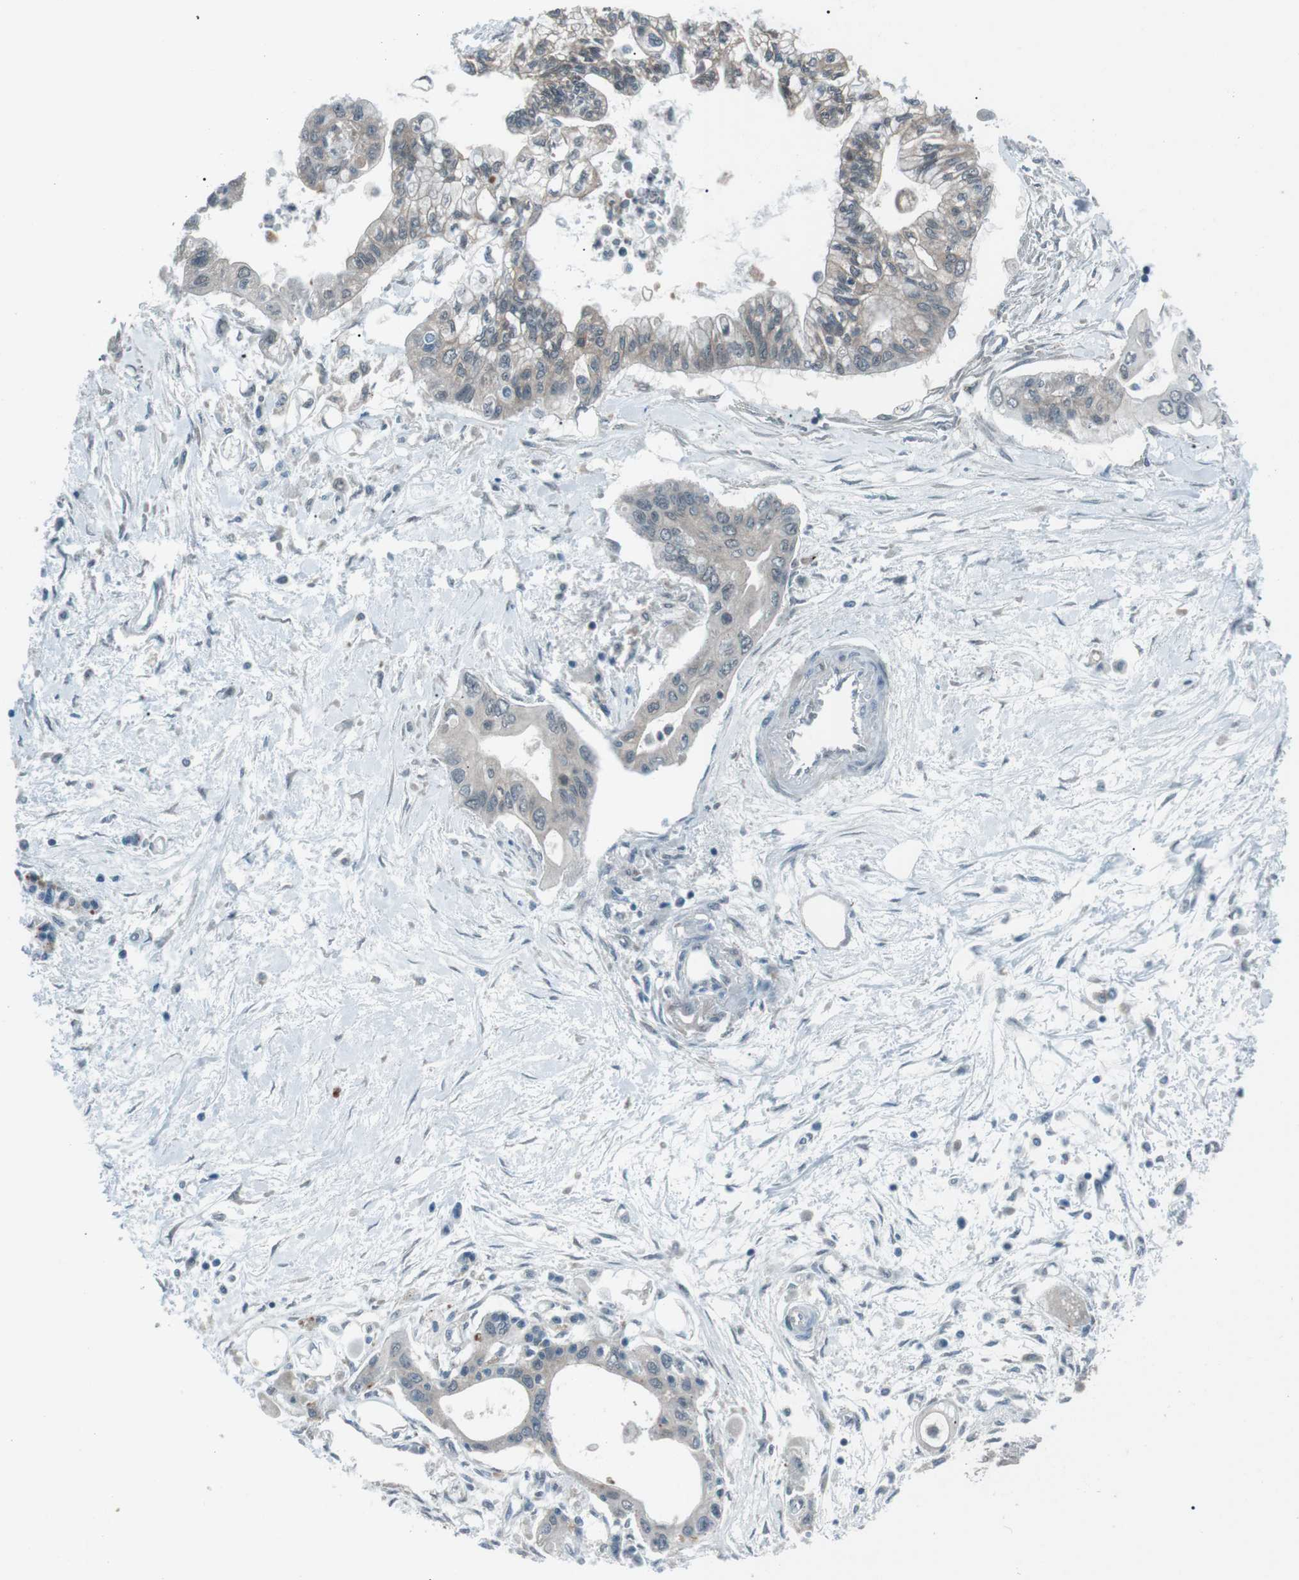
{"staining": {"intensity": "weak", "quantity": "<25%", "location": "cytoplasmic/membranous"}, "tissue": "pancreatic cancer", "cell_type": "Tumor cells", "image_type": "cancer", "snomed": [{"axis": "morphology", "description": "Adenocarcinoma, NOS"}, {"axis": "topography", "description": "Pancreas"}], "caption": "A micrograph of pancreatic cancer (adenocarcinoma) stained for a protein reveals no brown staining in tumor cells.", "gene": "LRIG2", "patient": {"sex": "female", "age": 77}}